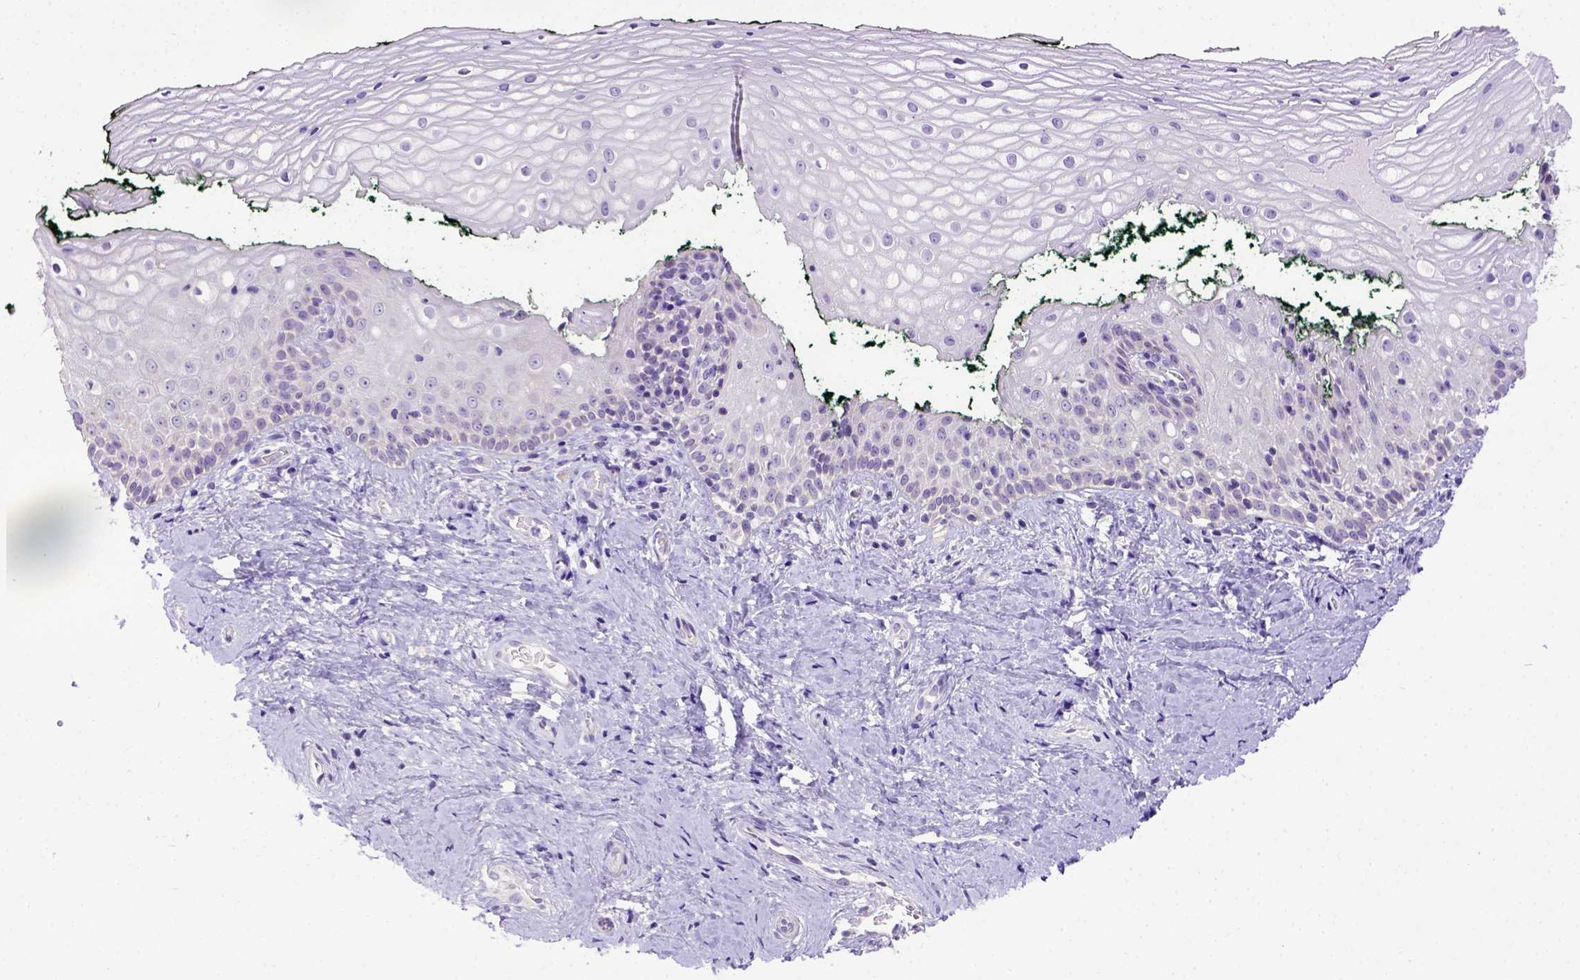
{"staining": {"intensity": "negative", "quantity": "none", "location": "none"}, "tissue": "vagina", "cell_type": "Squamous epithelial cells", "image_type": "normal", "snomed": [{"axis": "morphology", "description": "Normal tissue, NOS"}, {"axis": "topography", "description": "Vagina"}], "caption": "DAB (3,3'-diaminobenzidine) immunohistochemical staining of unremarkable vagina shows no significant expression in squamous epithelial cells.", "gene": "SPEF1", "patient": {"sex": "female", "age": 47}}